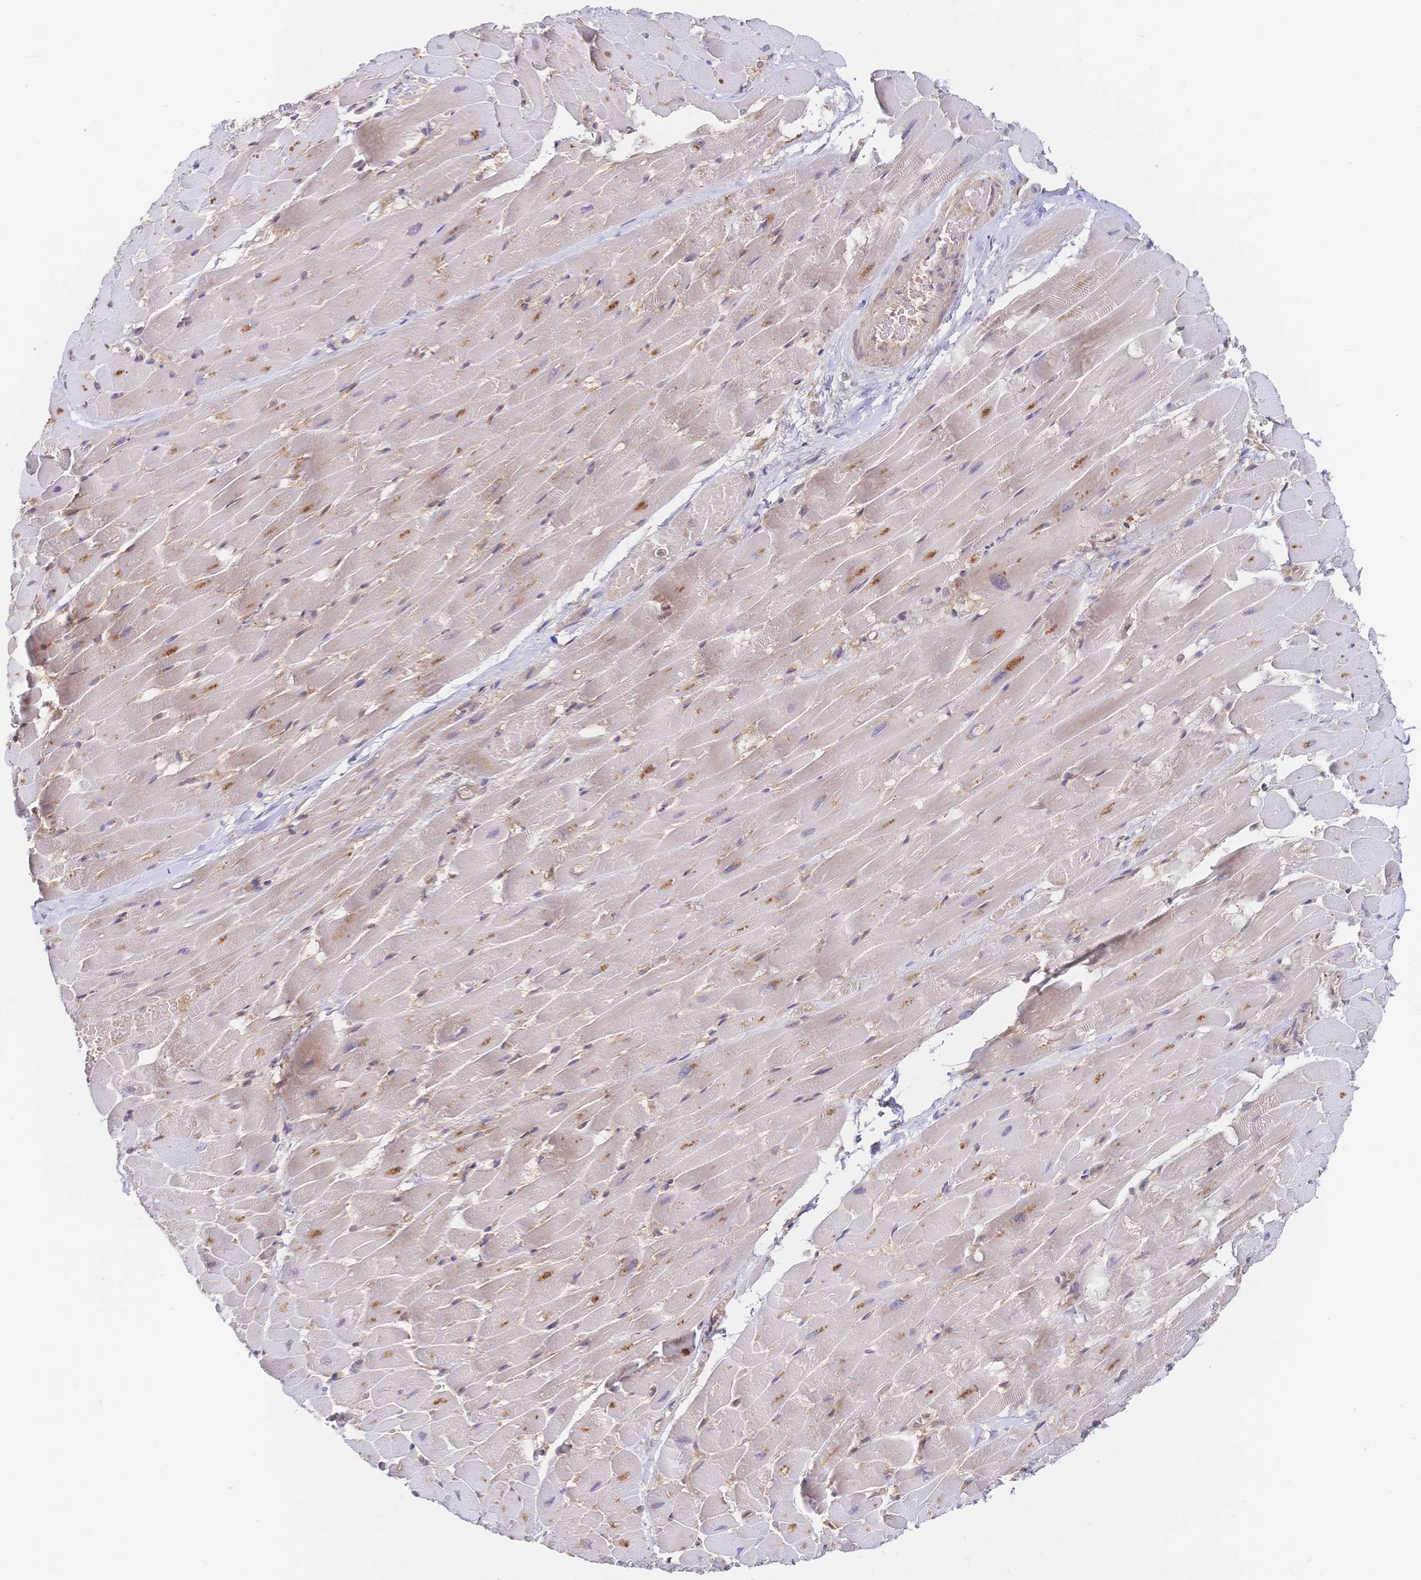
{"staining": {"intensity": "moderate", "quantity": "25%-75%", "location": "cytoplasmic/membranous,nuclear"}, "tissue": "heart muscle", "cell_type": "Cardiomyocytes", "image_type": "normal", "snomed": [{"axis": "morphology", "description": "Normal tissue, NOS"}, {"axis": "topography", "description": "Heart"}], "caption": "About 25%-75% of cardiomyocytes in benign human heart muscle show moderate cytoplasmic/membranous,nuclear protein staining as visualized by brown immunohistochemical staining.", "gene": "LMO4", "patient": {"sex": "male", "age": 37}}